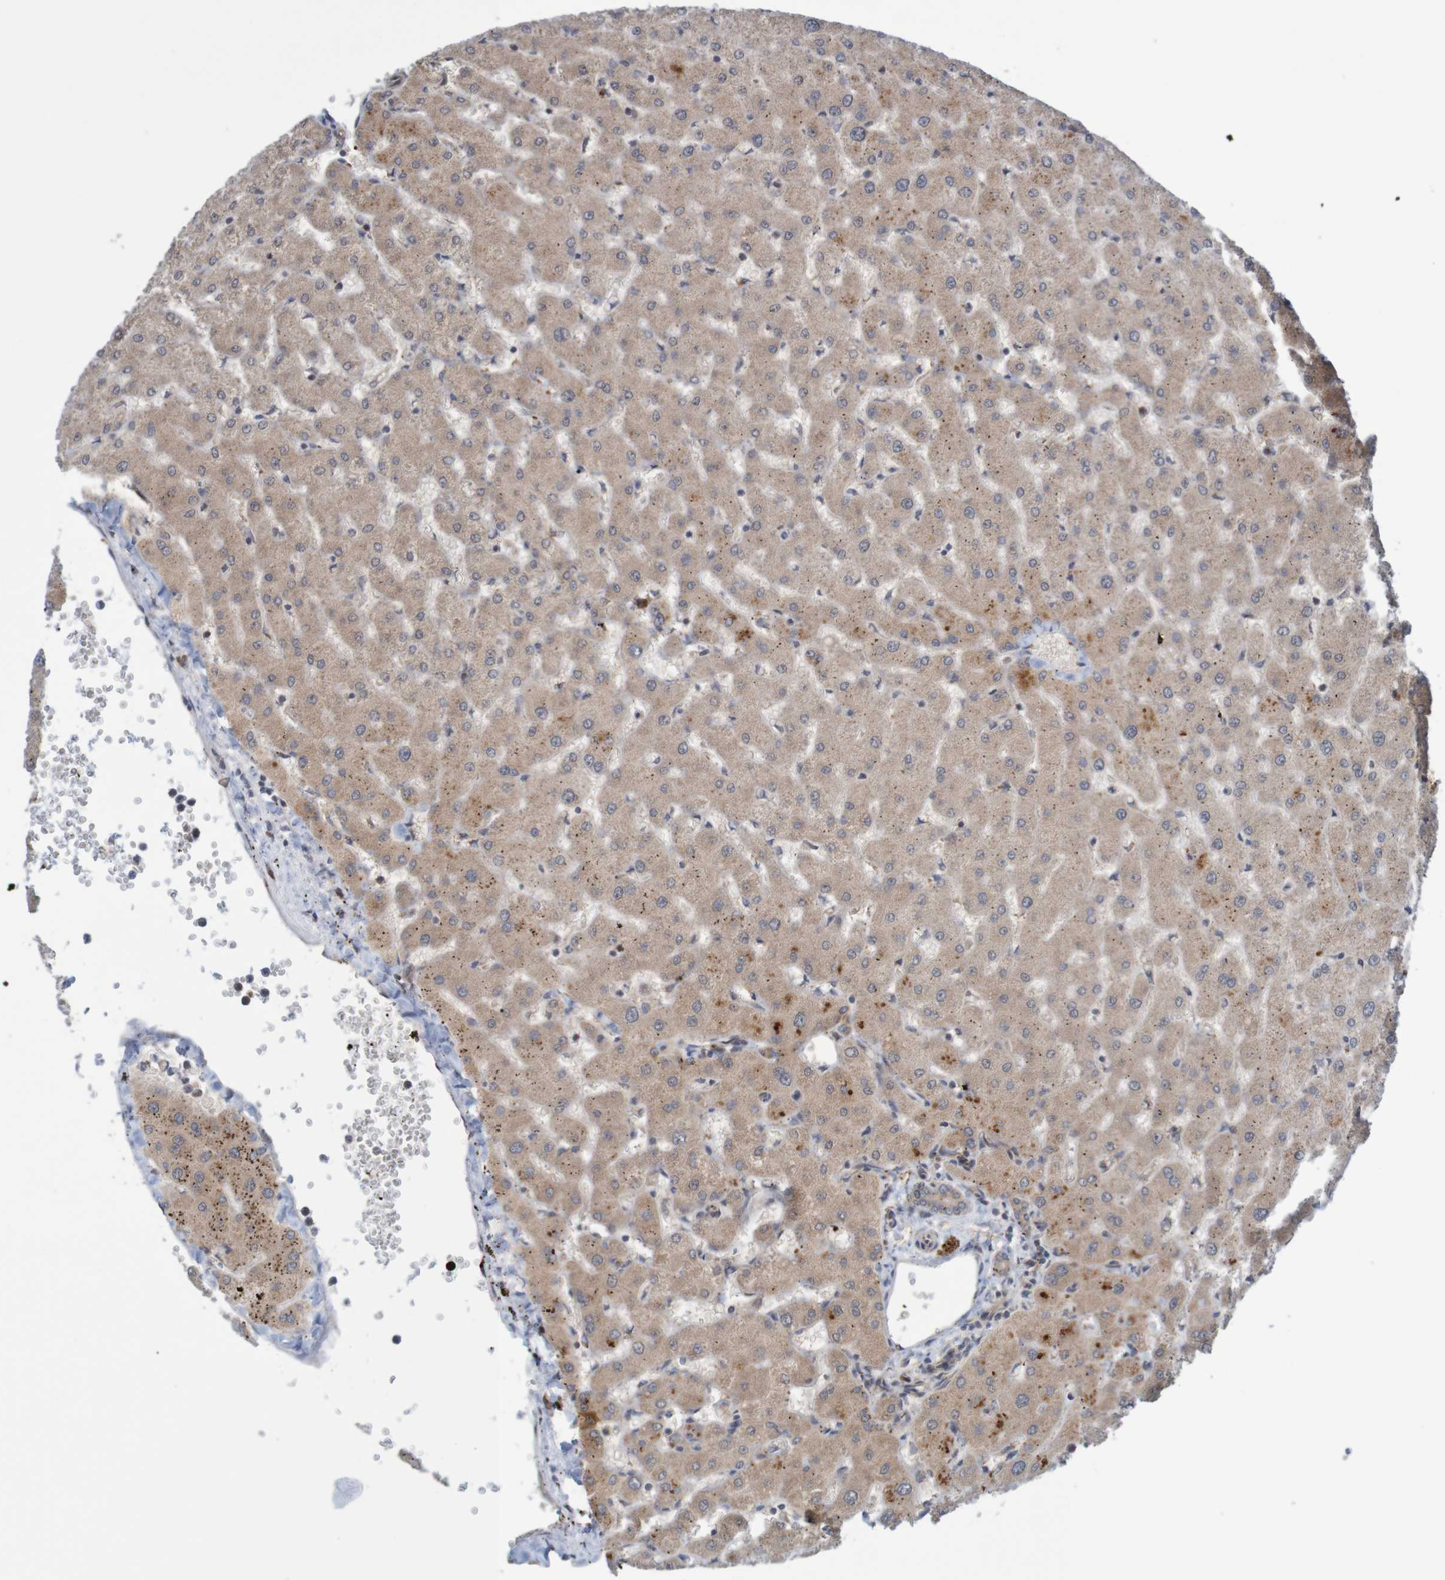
{"staining": {"intensity": "weak", "quantity": ">75%", "location": "cytoplasmic/membranous"}, "tissue": "liver", "cell_type": "Cholangiocytes", "image_type": "normal", "snomed": [{"axis": "morphology", "description": "Normal tissue, NOS"}, {"axis": "topography", "description": "Liver"}], "caption": "Benign liver demonstrates weak cytoplasmic/membranous expression in approximately >75% of cholangiocytes, visualized by immunohistochemistry. (Brightfield microscopy of DAB IHC at high magnification).", "gene": "MRPL52", "patient": {"sex": "female", "age": 63}}